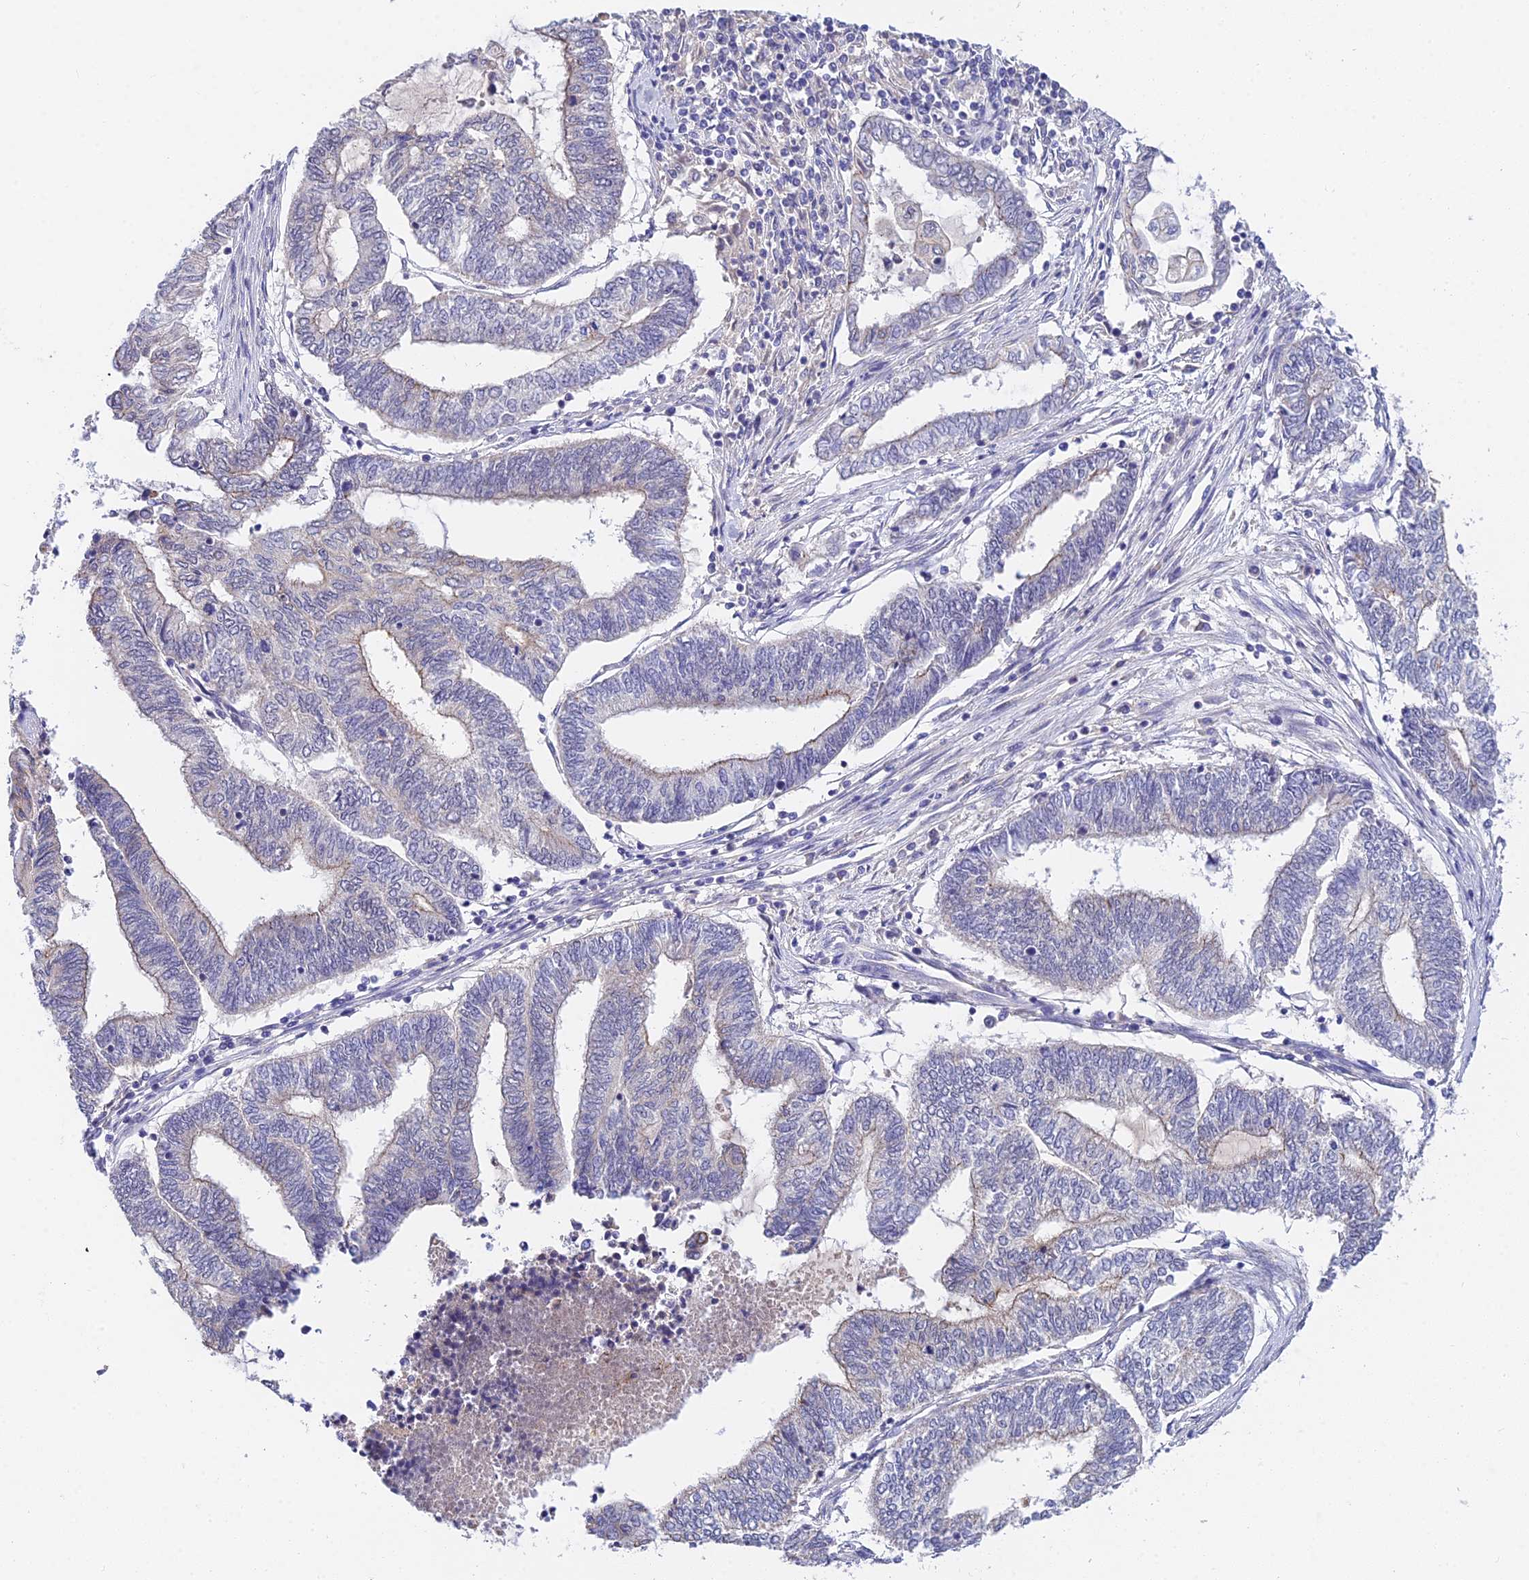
{"staining": {"intensity": "negative", "quantity": "none", "location": "none"}, "tissue": "endometrial cancer", "cell_type": "Tumor cells", "image_type": "cancer", "snomed": [{"axis": "morphology", "description": "Adenocarcinoma, NOS"}, {"axis": "topography", "description": "Uterus"}, {"axis": "topography", "description": "Endometrium"}], "caption": "Tumor cells show no significant staining in adenocarcinoma (endometrial).", "gene": "HOXB1", "patient": {"sex": "female", "age": 70}}